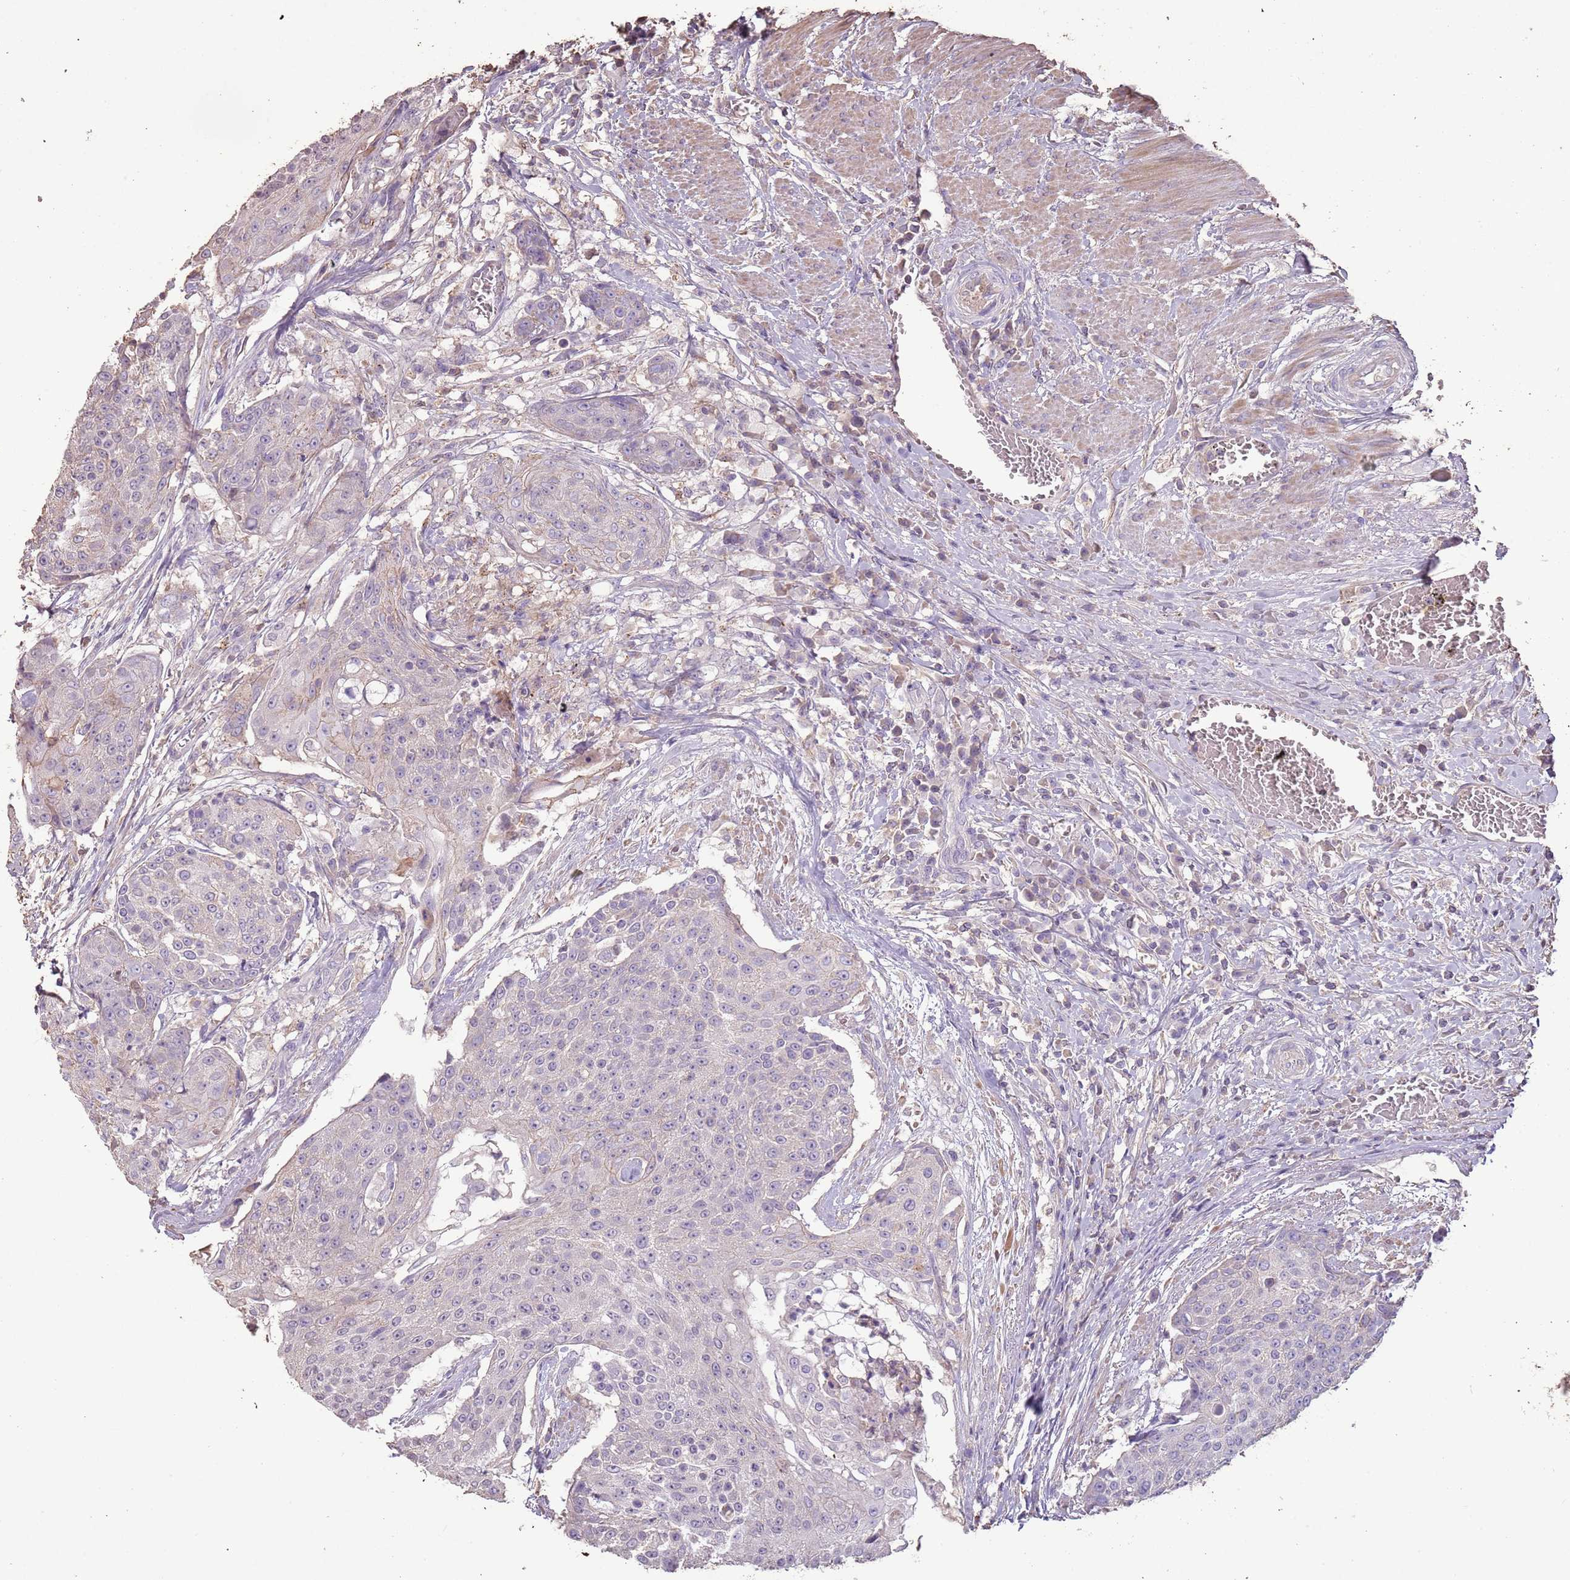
{"staining": {"intensity": "negative", "quantity": "none", "location": "none"}, "tissue": "urothelial cancer", "cell_type": "Tumor cells", "image_type": "cancer", "snomed": [{"axis": "morphology", "description": "Urothelial carcinoma, High grade"}, {"axis": "topography", "description": "Urinary bladder"}], "caption": "IHC photomicrograph of urothelial cancer stained for a protein (brown), which demonstrates no staining in tumor cells.", "gene": "FECH", "patient": {"sex": "female", "age": 63}}